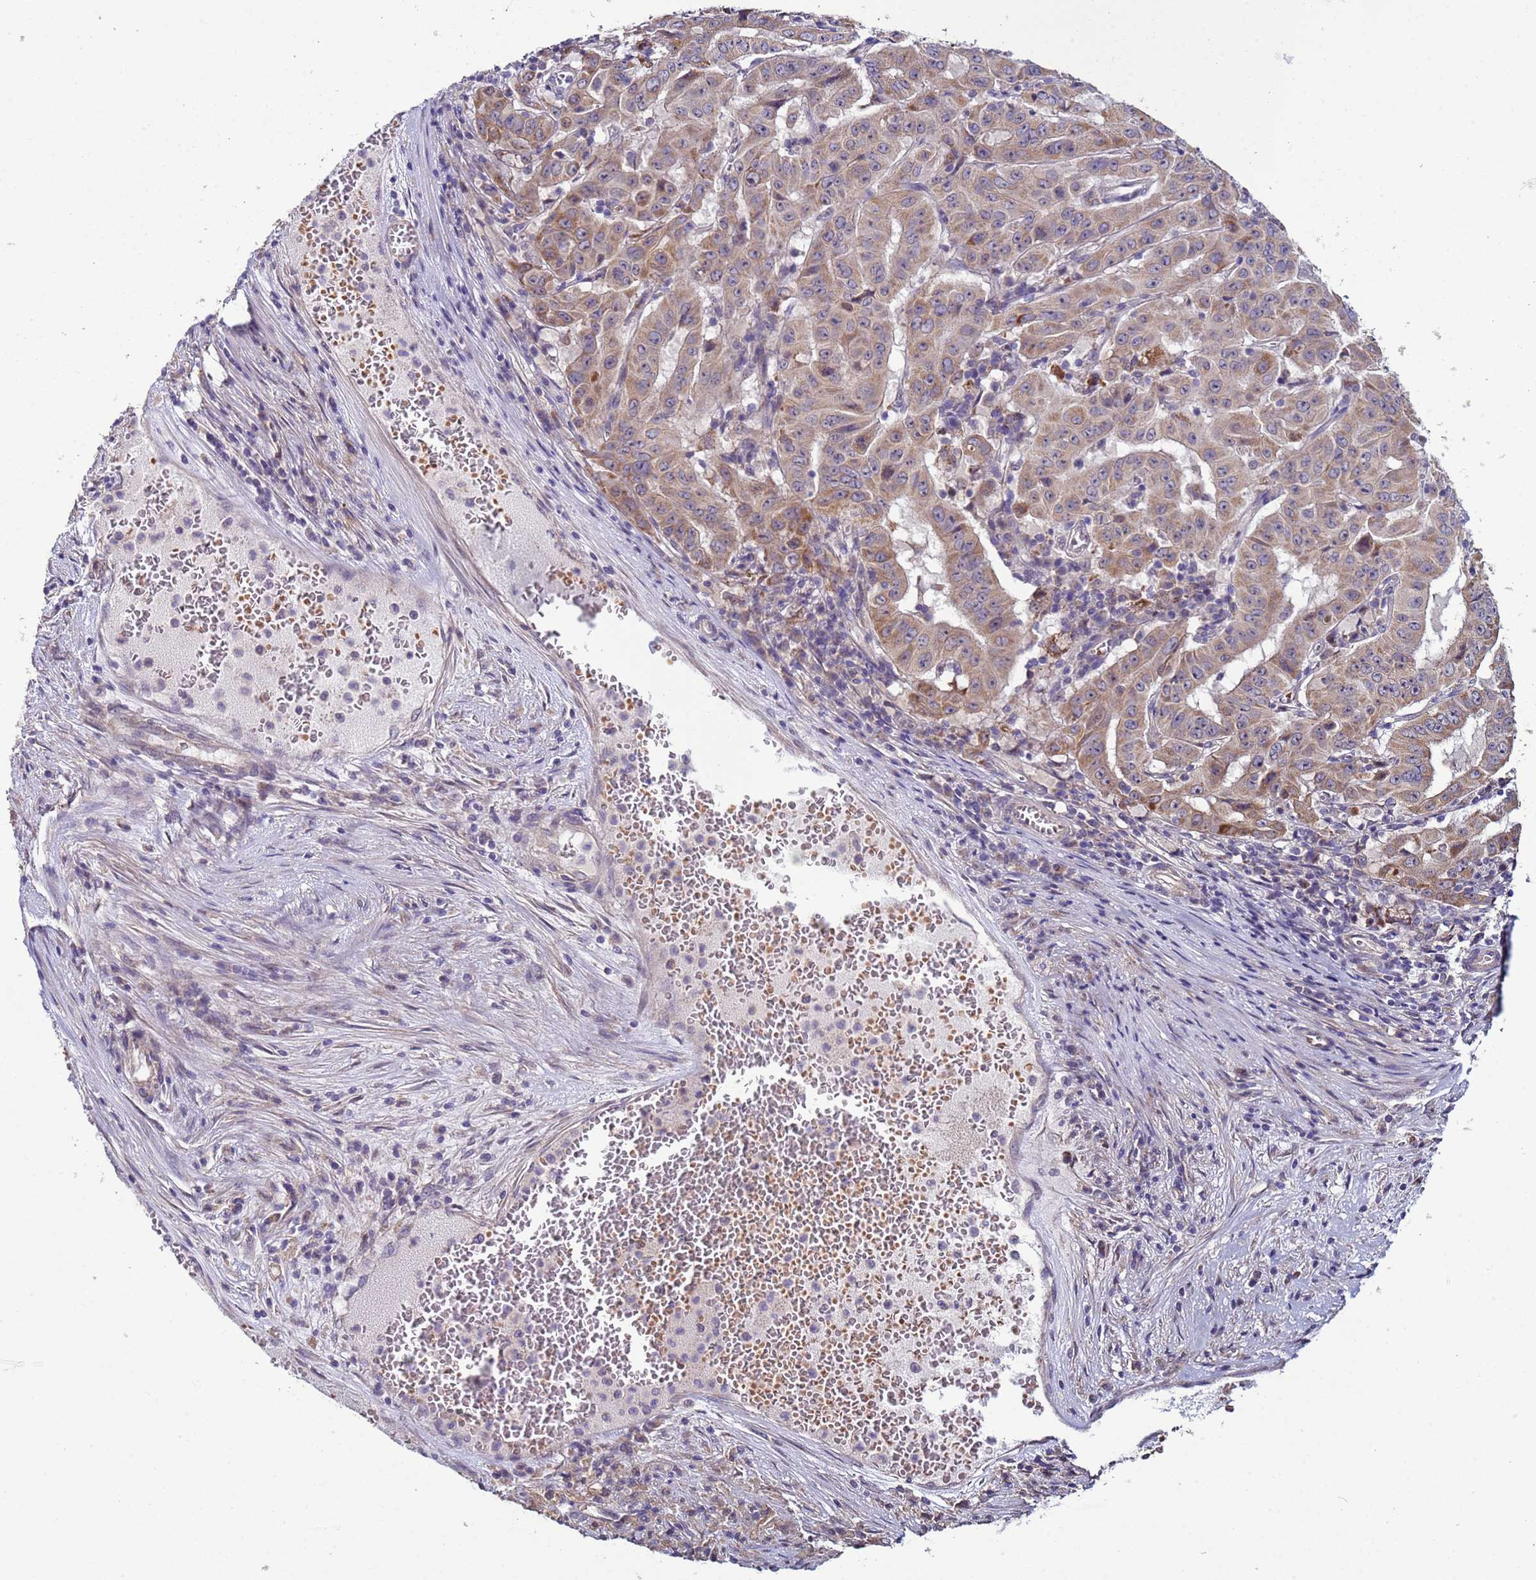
{"staining": {"intensity": "moderate", "quantity": "25%-75%", "location": "cytoplasmic/membranous"}, "tissue": "pancreatic cancer", "cell_type": "Tumor cells", "image_type": "cancer", "snomed": [{"axis": "morphology", "description": "Adenocarcinoma, NOS"}, {"axis": "topography", "description": "Pancreas"}], "caption": "An immunohistochemistry (IHC) micrograph of neoplastic tissue is shown. Protein staining in brown labels moderate cytoplasmic/membranous positivity in adenocarcinoma (pancreatic) within tumor cells. Using DAB (brown) and hematoxylin (blue) stains, captured at high magnification using brightfield microscopy.", "gene": "CLHC1", "patient": {"sex": "male", "age": 63}}